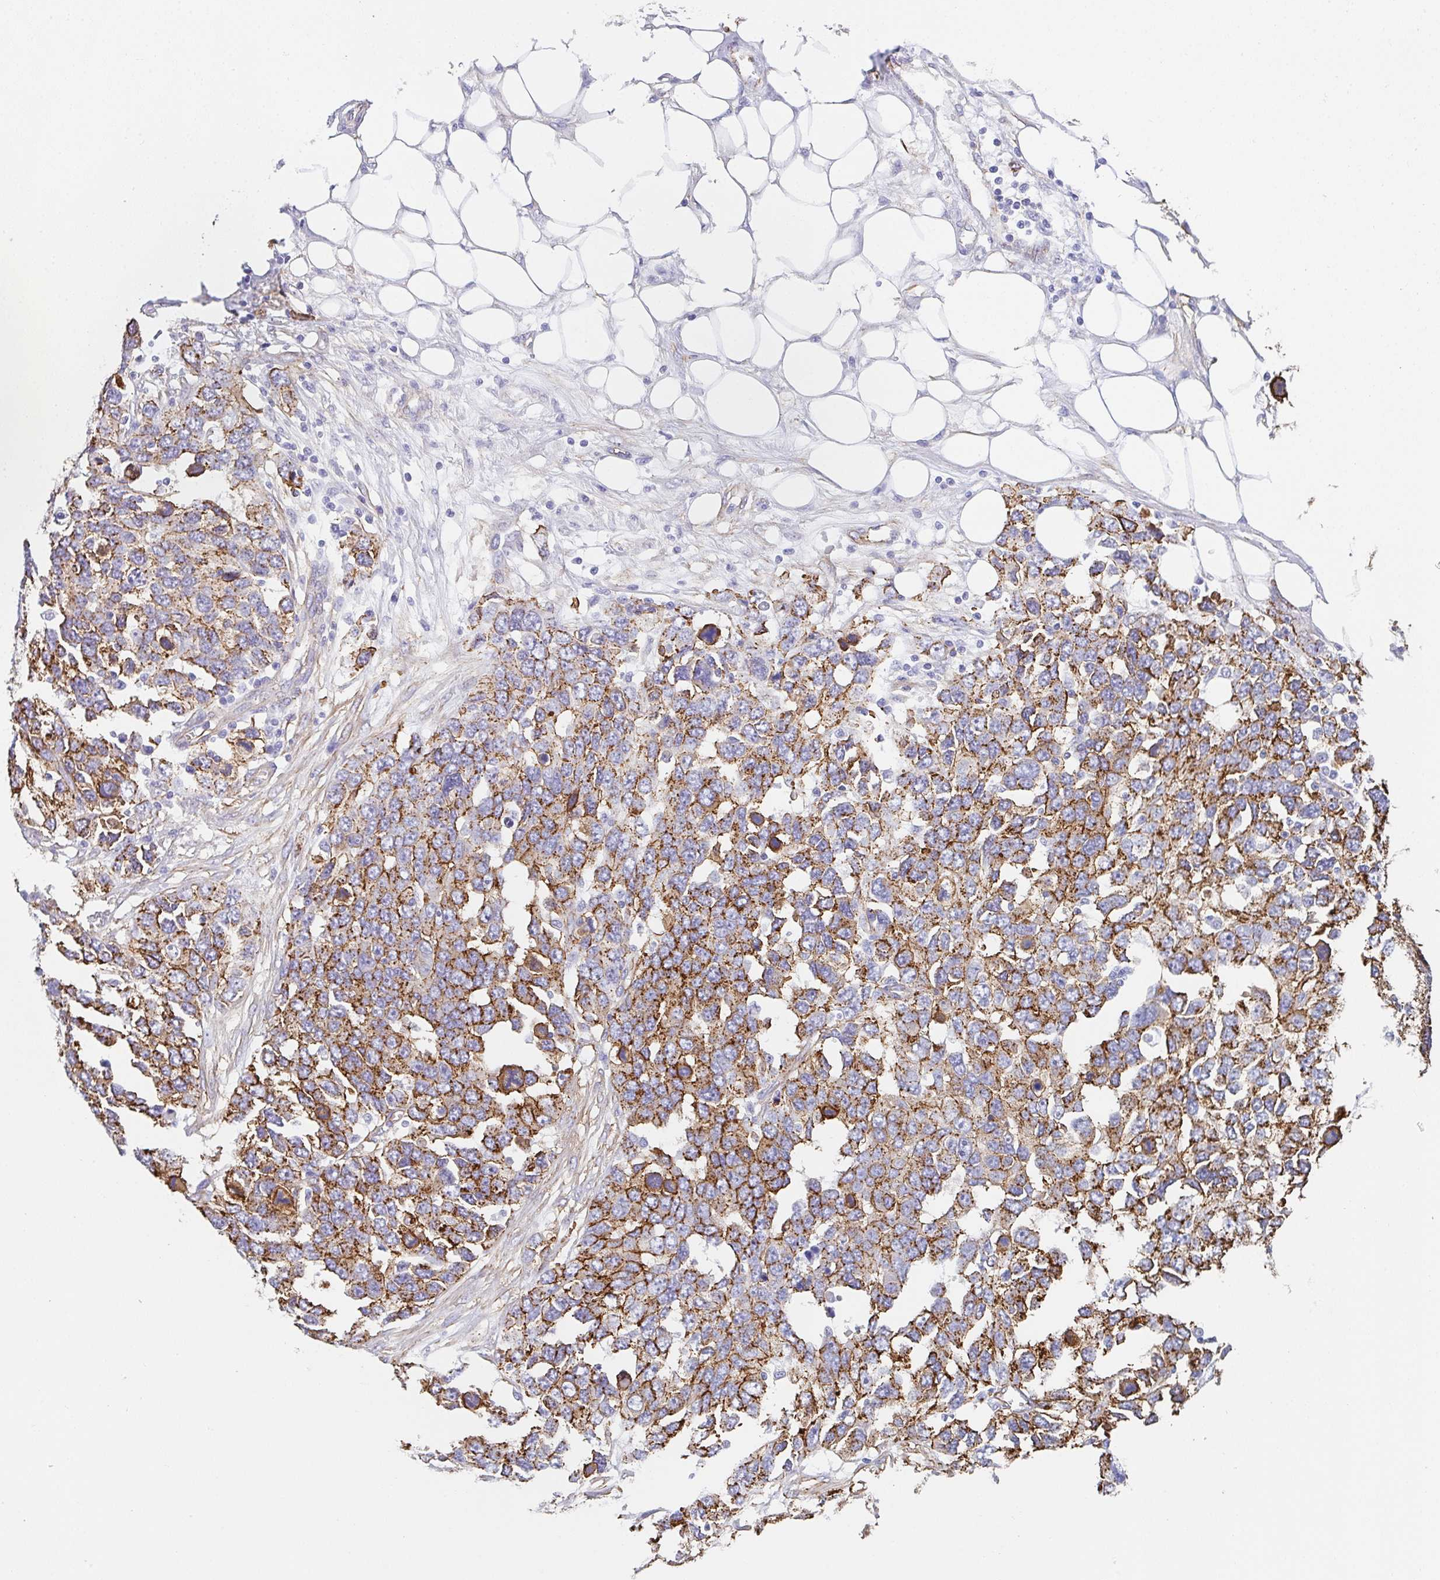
{"staining": {"intensity": "moderate", "quantity": ">75%", "location": "cytoplasmic/membranous"}, "tissue": "ovarian cancer", "cell_type": "Tumor cells", "image_type": "cancer", "snomed": [{"axis": "morphology", "description": "Cystadenocarcinoma, serous, NOS"}, {"axis": "topography", "description": "Ovary"}], "caption": "Ovarian cancer stained with a brown dye displays moderate cytoplasmic/membranous positive positivity in approximately >75% of tumor cells.", "gene": "DBN1", "patient": {"sex": "female", "age": 76}}